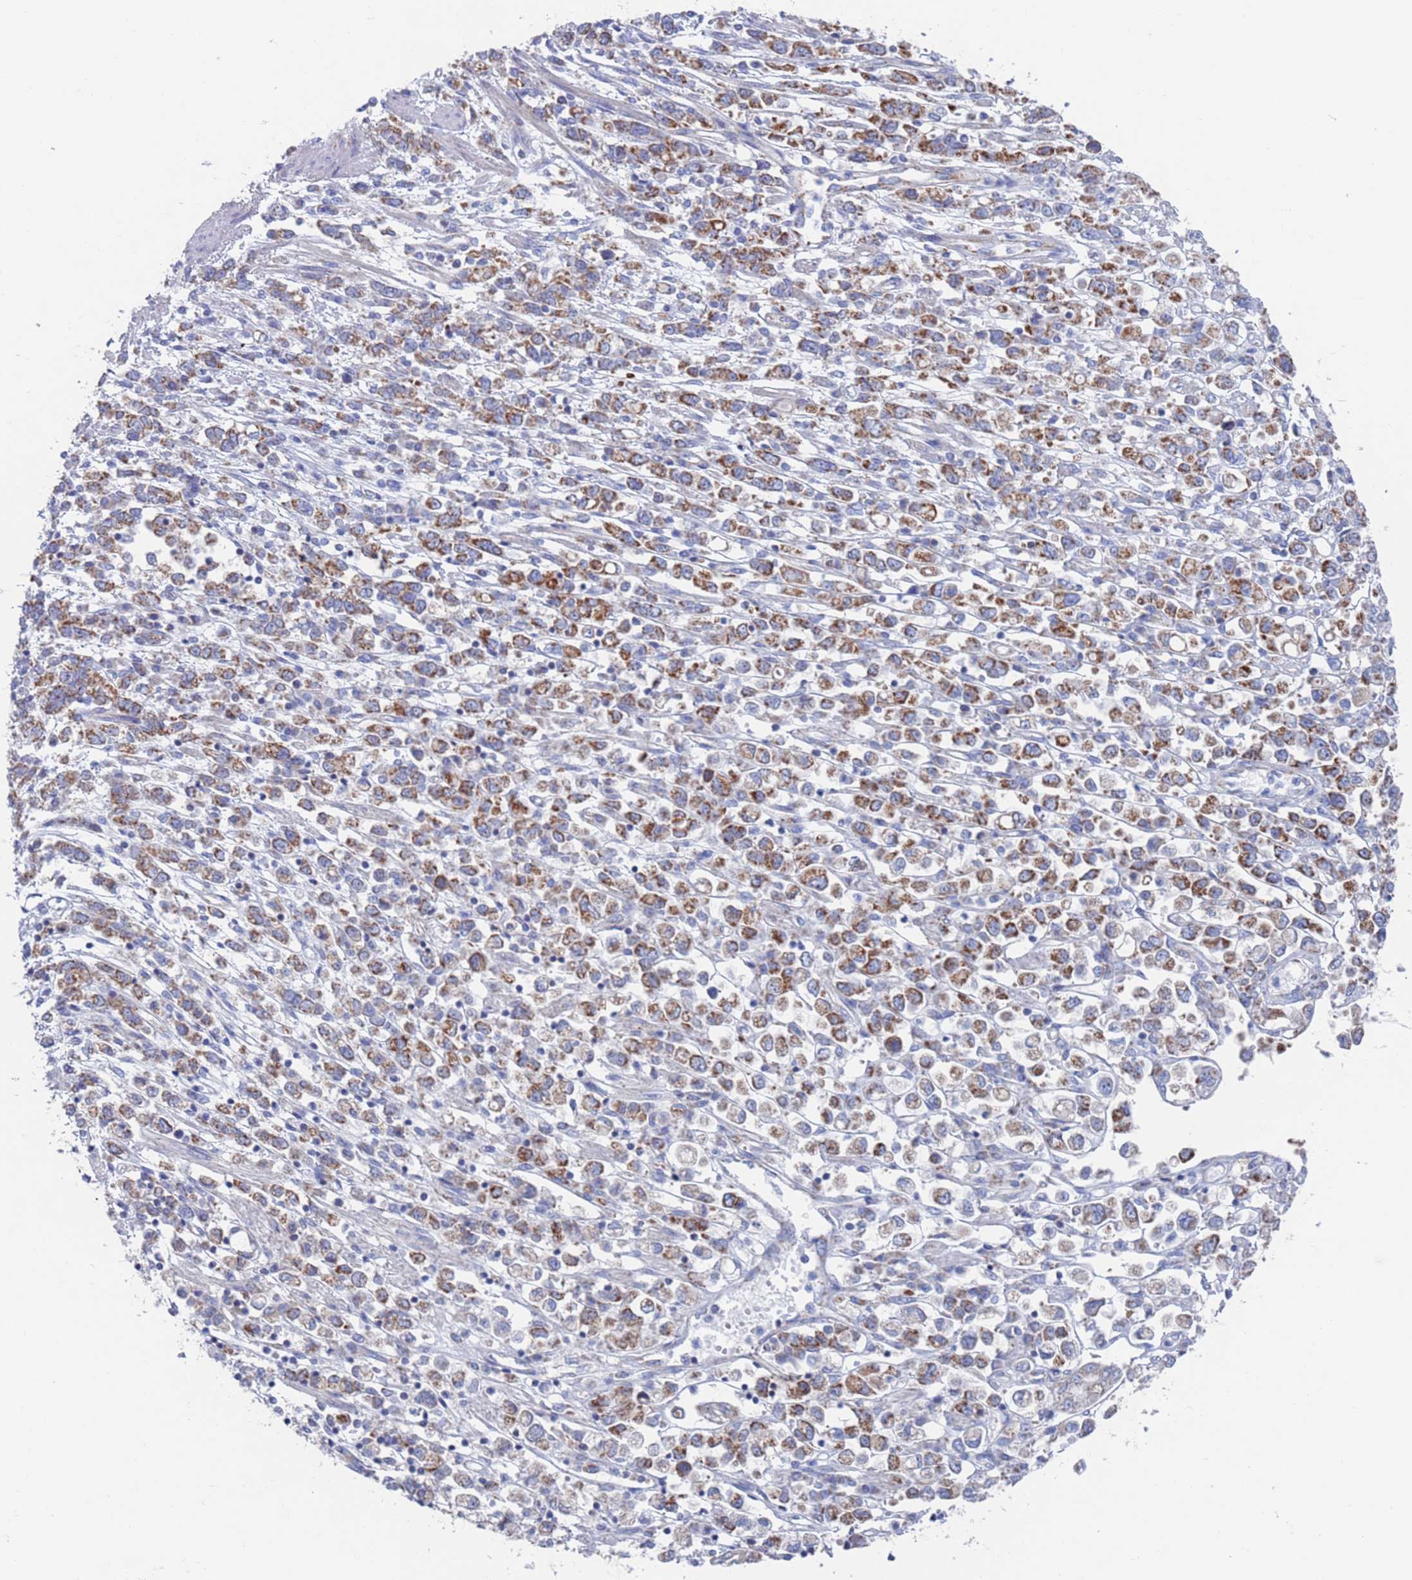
{"staining": {"intensity": "moderate", "quantity": ">75%", "location": "cytoplasmic/membranous"}, "tissue": "stomach cancer", "cell_type": "Tumor cells", "image_type": "cancer", "snomed": [{"axis": "morphology", "description": "Adenocarcinoma, NOS"}, {"axis": "topography", "description": "Stomach"}], "caption": "Human stomach cancer stained with a brown dye exhibits moderate cytoplasmic/membranous positive expression in about >75% of tumor cells.", "gene": "MRPL22", "patient": {"sex": "female", "age": 76}}